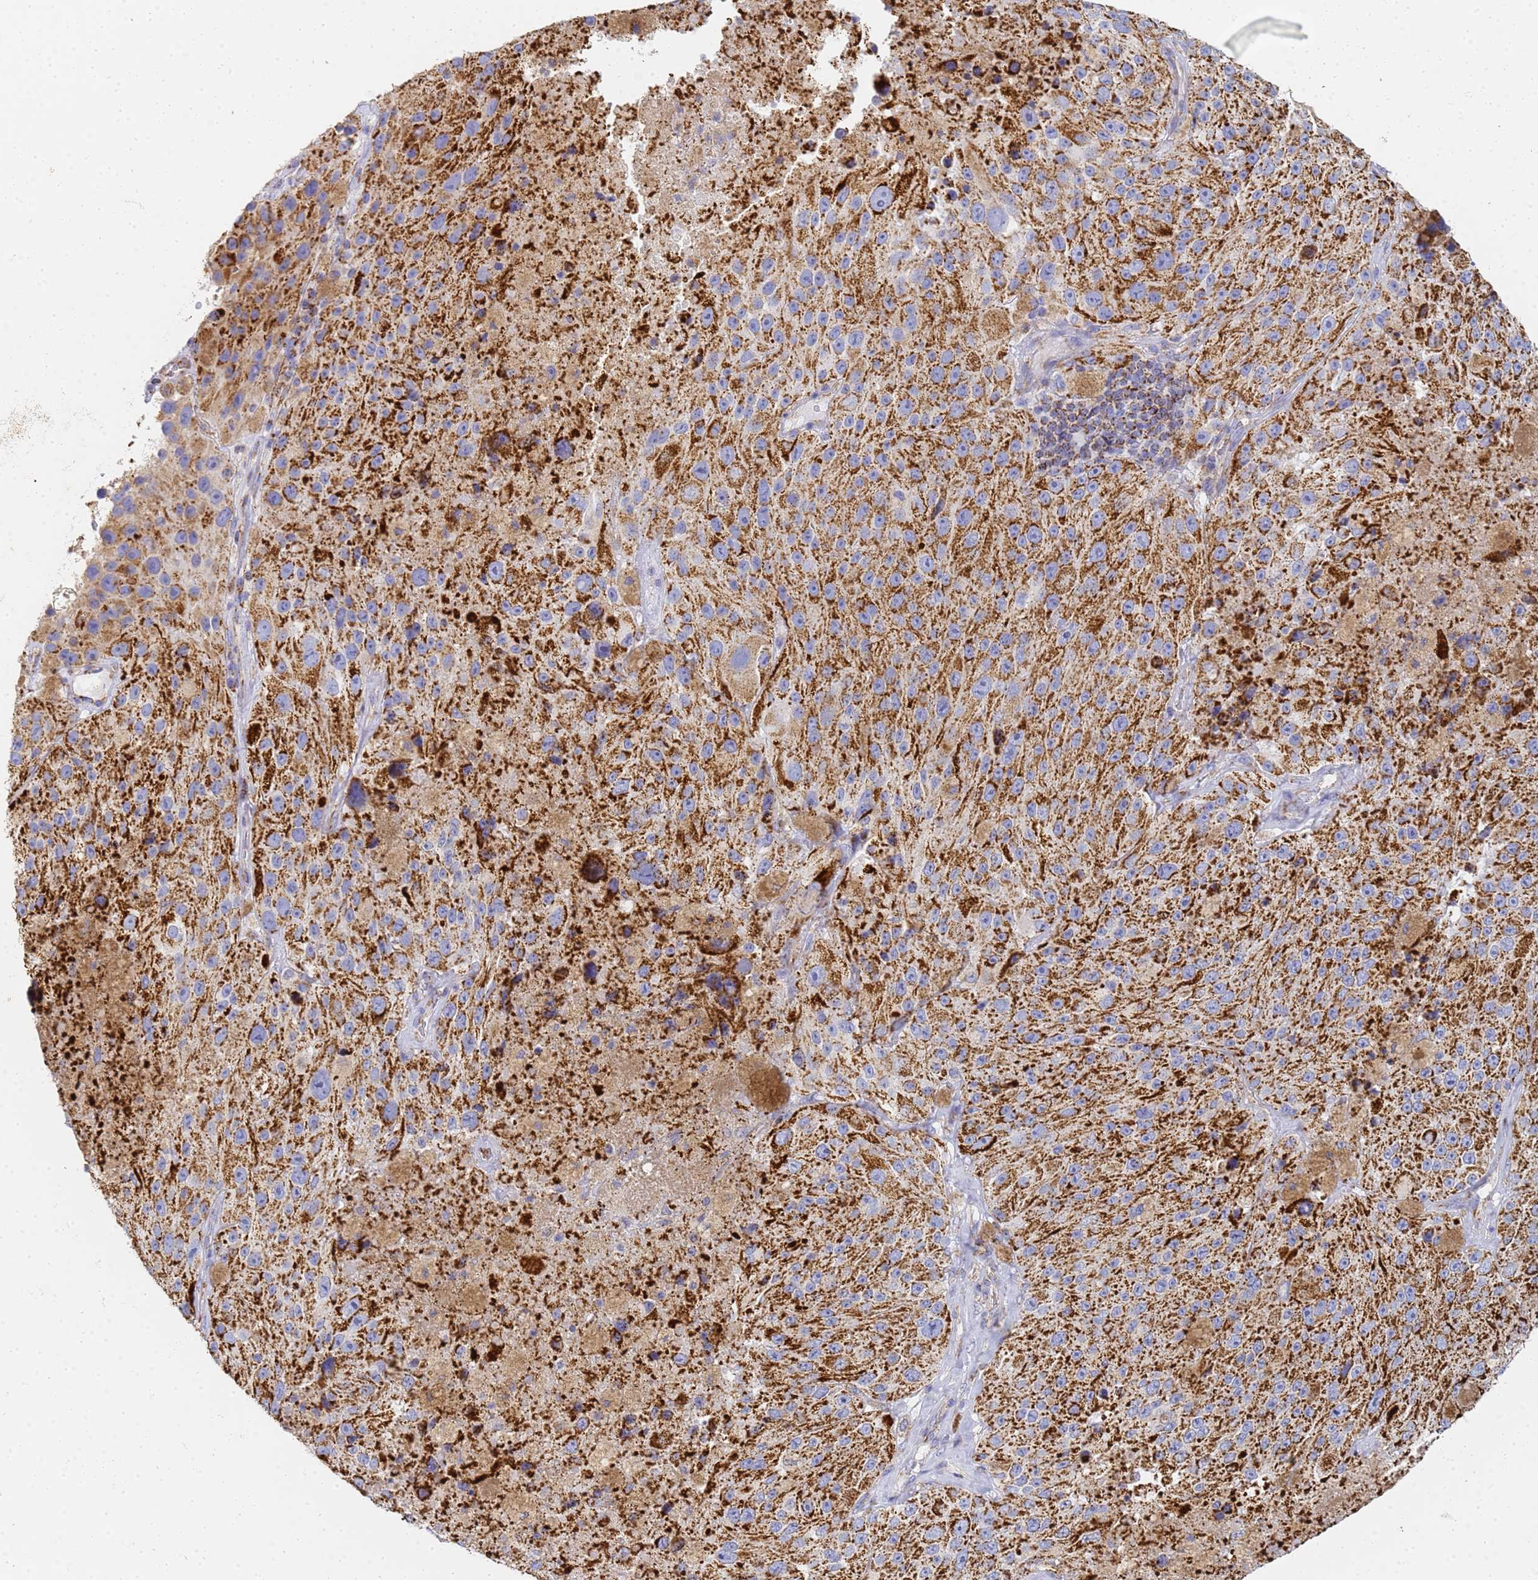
{"staining": {"intensity": "strong", "quantity": ">75%", "location": "cytoplasmic/membranous"}, "tissue": "melanoma", "cell_type": "Tumor cells", "image_type": "cancer", "snomed": [{"axis": "morphology", "description": "Malignant melanoma, Metastatic site"}, {"axis": "topography", "description": "Lymph node"}], "caption": "Human malignant melanoma (metastatic site) stained with a brown dye exhibits strong cytoplasmic/membranous positive positivity in approximately >75% of tumor cells.", "gene": "CNIH4", "patient": {"sex": "male", "age": 62}}